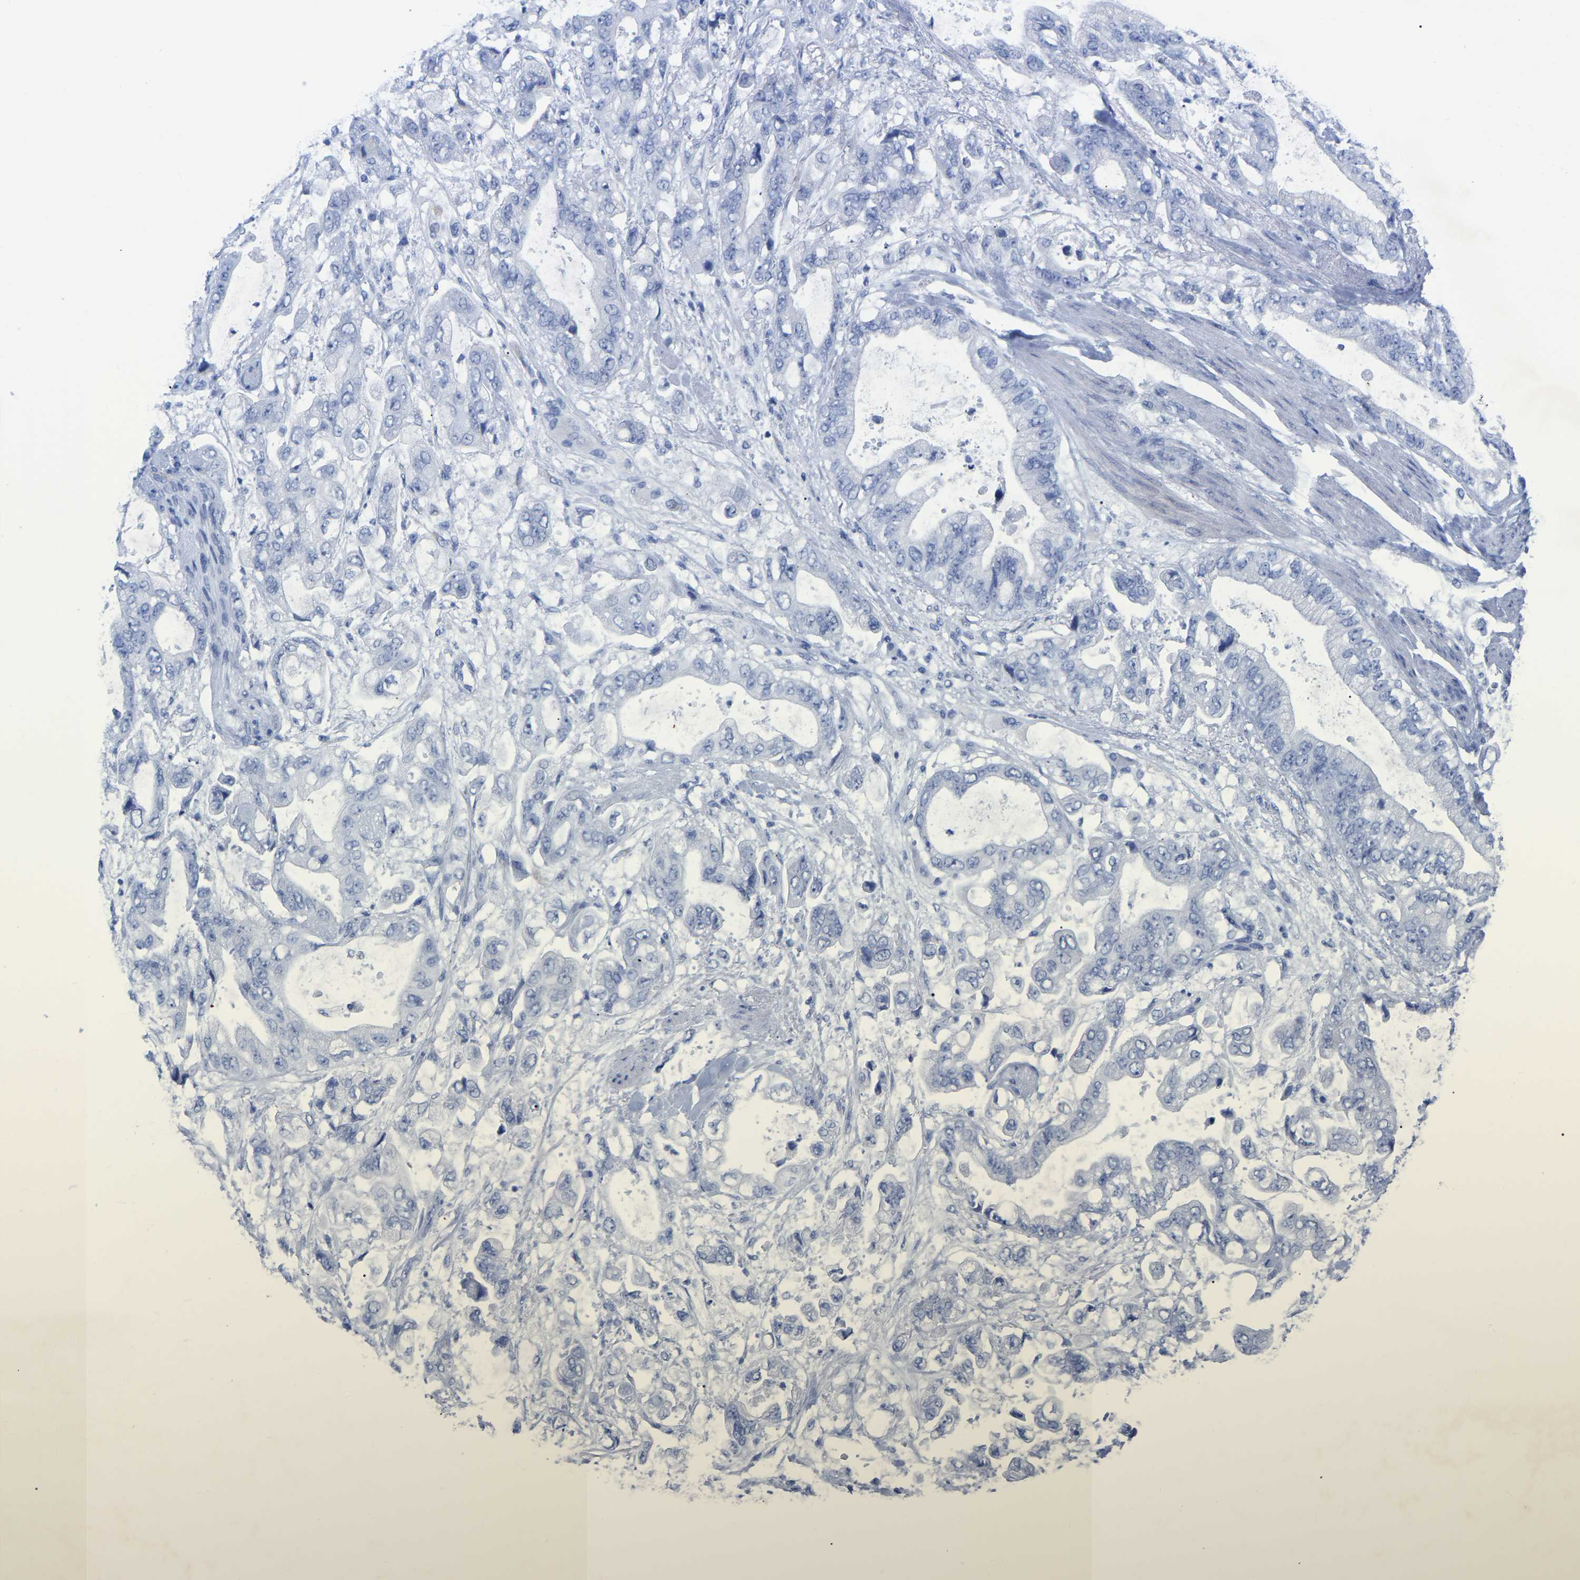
{"staining": {"intensity": "negative", "quantity": "none", "location": "none"}, "tissue": "stomach cancer", "cell_type": "Tumor cells", "image_type": "cancer", "snomed": [{"axis": "morphology", "description": "Normal tissue, NOS"}, {"axis": "morphology", "description": "Adenocarcinoma, NOS"}, {"axis": "topography", "description": "Stomach"}], "caption": "Tumor cells show no significant expression in stomach cancer. (DAB (3,3'-diaminobenzidine) immunohistochemistry visualized using brightfield microscopy, high magnification).", "gene": "HAPLN1", "patient": {"sex": "male", "age": 62}}